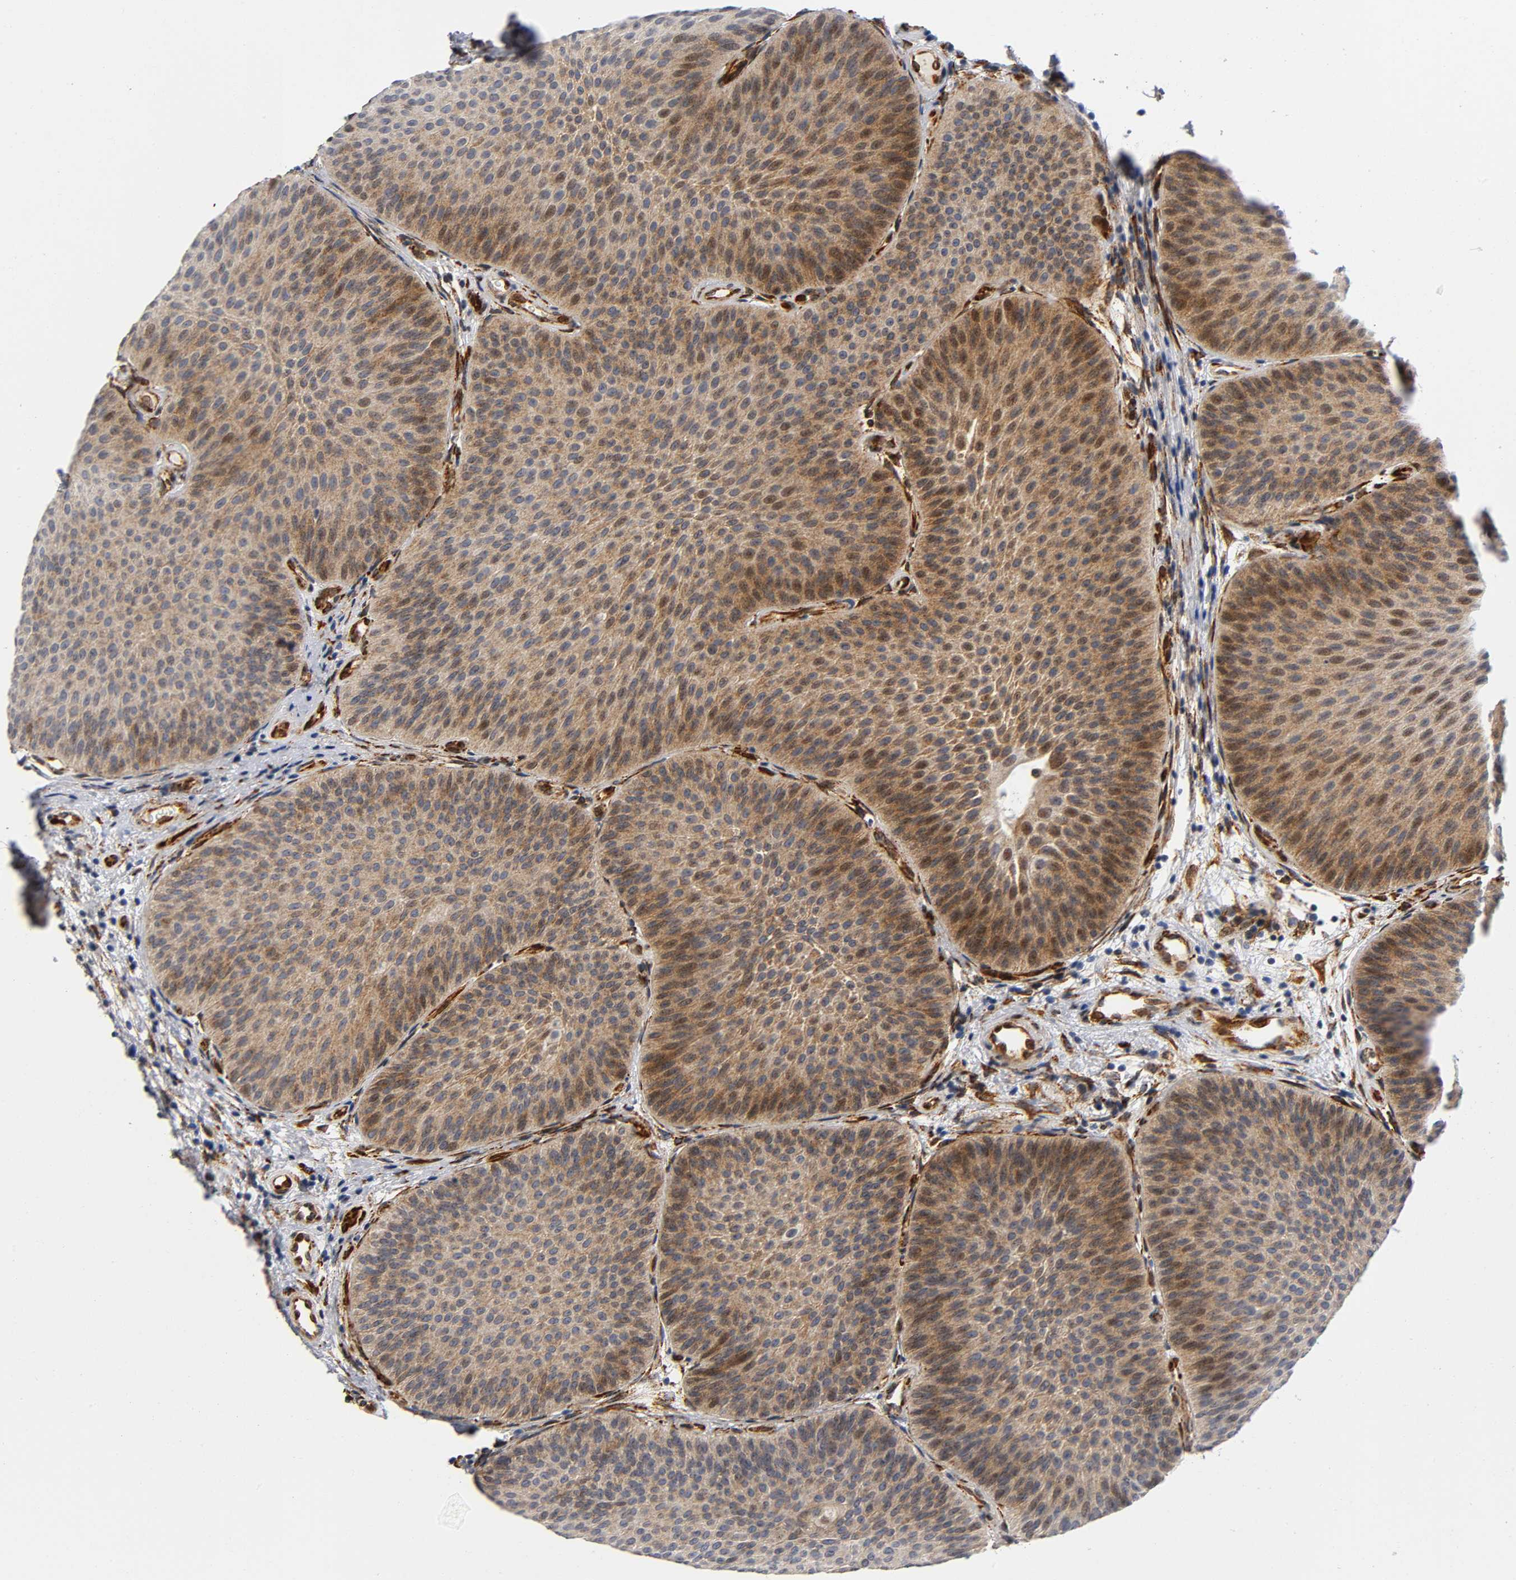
{"staining": {"intensity": "moderate", "quantity": ">75%", "location": "cytoplasmic/membranous,nuclear"}, "tissue": "urothelial cancer", "cell_type": "Tumor cells", "image_type": "cancer", "snomed": [{"axis": "morphology", "description": "Urothelial carcinoma, Low grade"}, {"axis": "topography", "description": "Urinary bladder"}], "caption": "The micrograph exhibits immunohistochemical staining of urothelial cancer. There is moderate cytoplasmic/membranous and nuclear positivity is identified in about >75% of tumor cells.", "gene": "SOS2", "patient": {"sex": "female", "age": 60}}